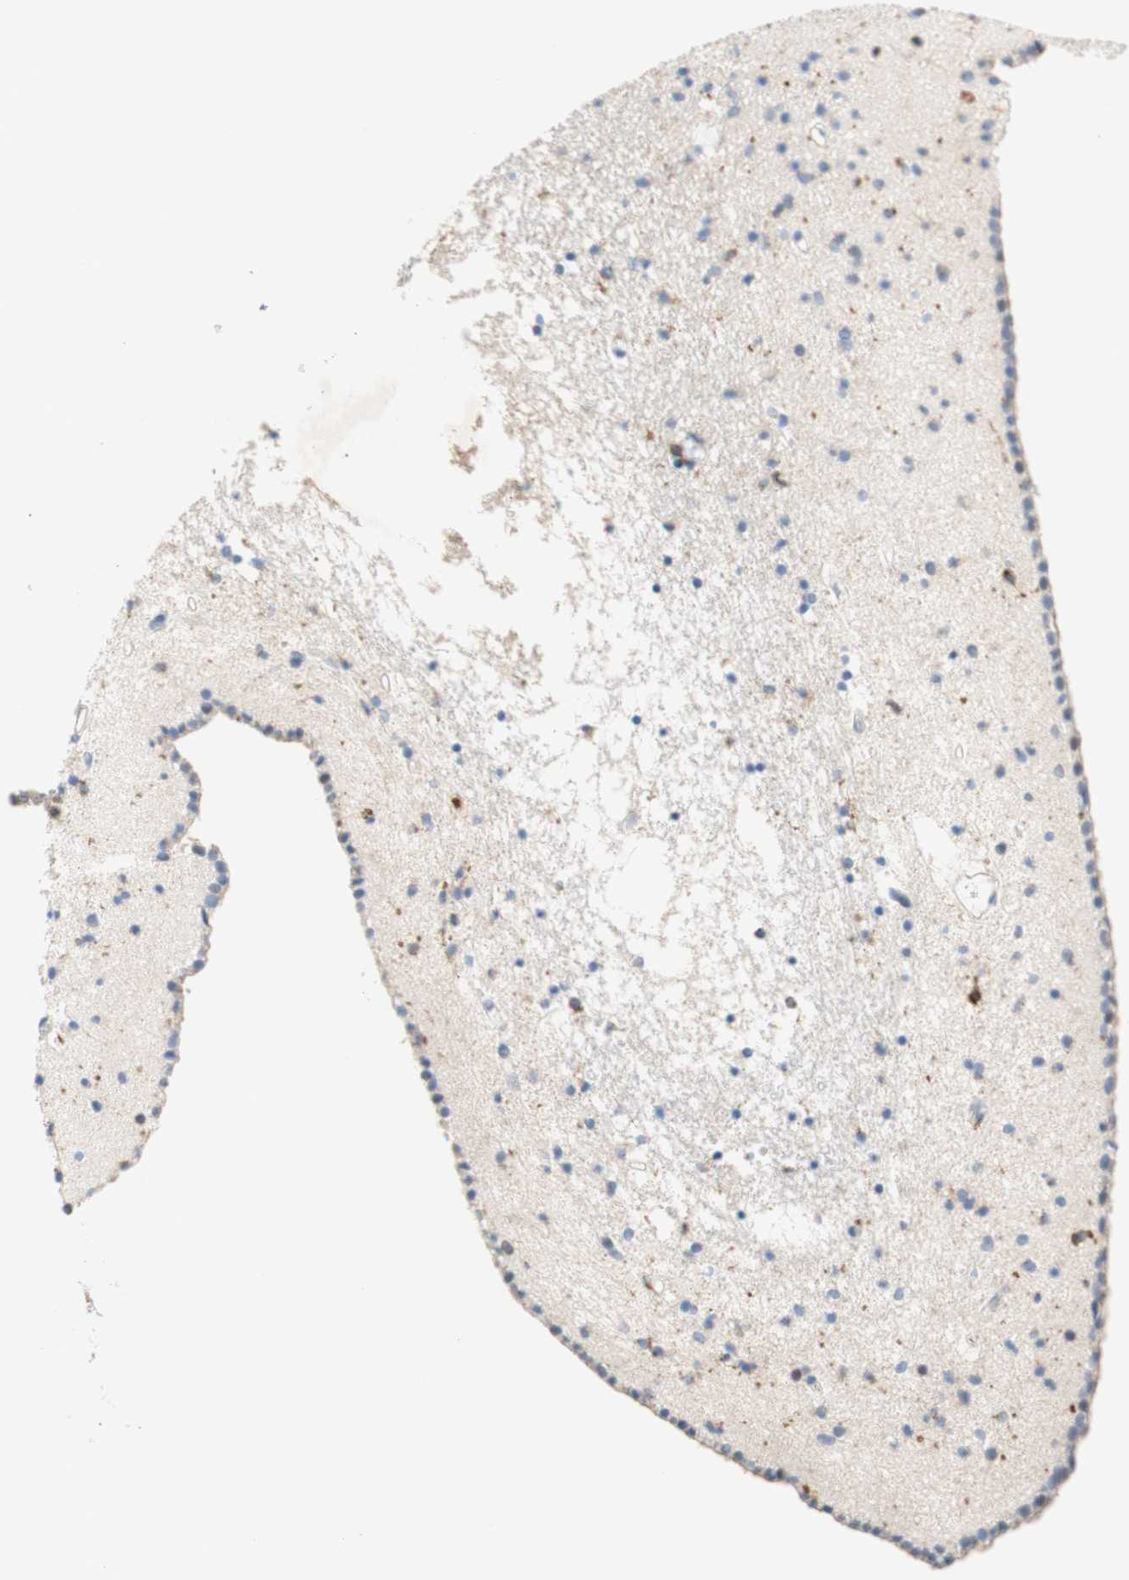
{"staining": {"intensity": "weak", "quantity": "<25%", "location": "cytoplasmic/membranous"}, "tissue": "caudate", "cell_type": "Glial cells", "image_type": "normal", "snomed": [{"axis": "morphology", "description": "Normal tissue, NOS"}, {"axis": "topography", "description": "Lateral ventricle wall"}], "caption": "This is an IHC image of normal human caudate. There is no positivity in glial cells.", "gene": "SPINK6", "patient": {"sex": "male", "age": 45}}